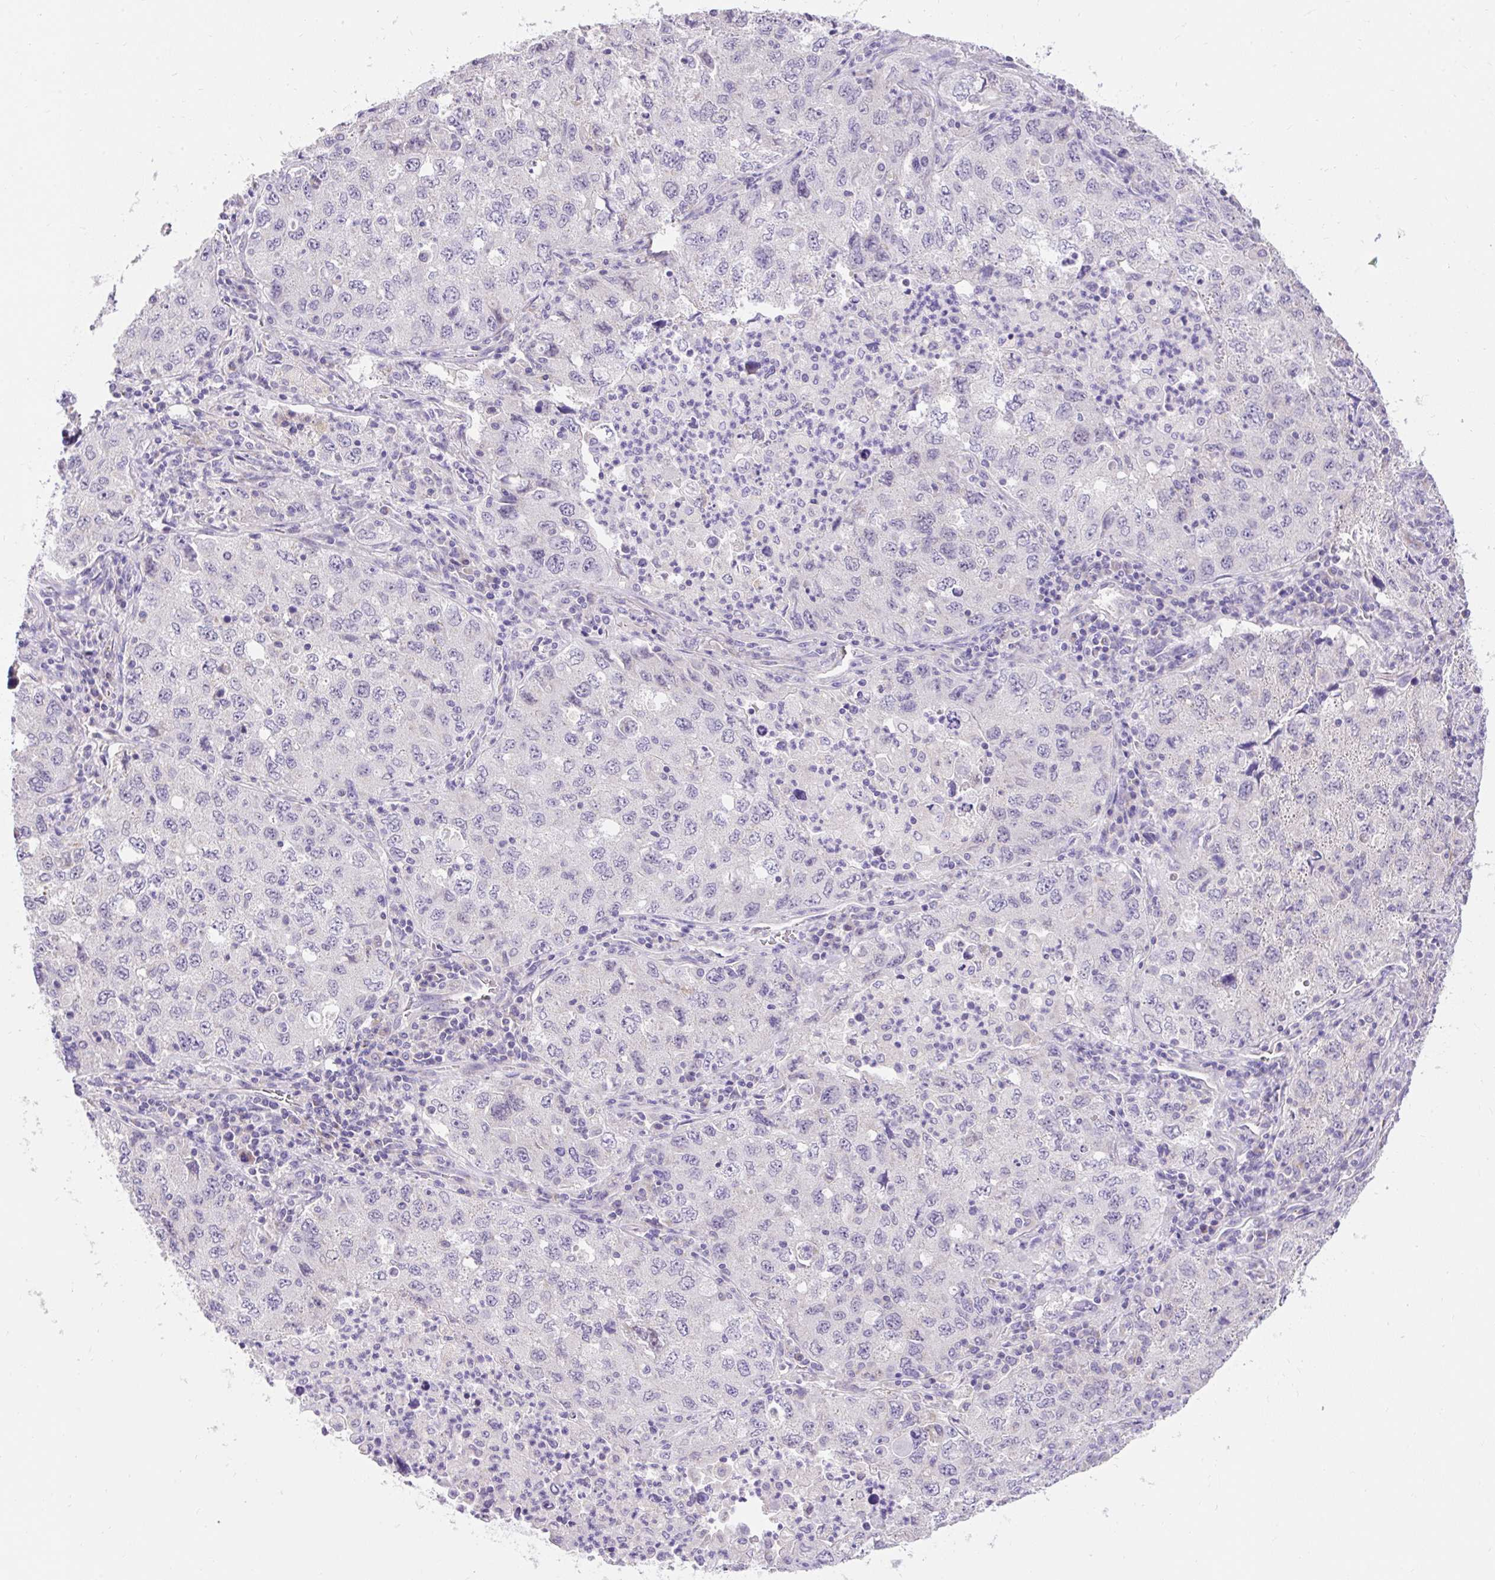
{"staining": {"intensity": "negative", "quantity": "none", "location": "none"}, "tissue": "lung cancer", "cell_type": "Tumor cells", "image_type": "cancer", "snomed": [{"axis": "morphology", "description": "Adenocarcinoma, NOS"}, {"axis": "topography", "description": "Lung"}], "caption": "Human lung cancer stained for a protein using immunohistochemistry displays no expression in tumor cells.", "gene": "PMAIP1", "patient": {"sex": "female", "age": 57}}